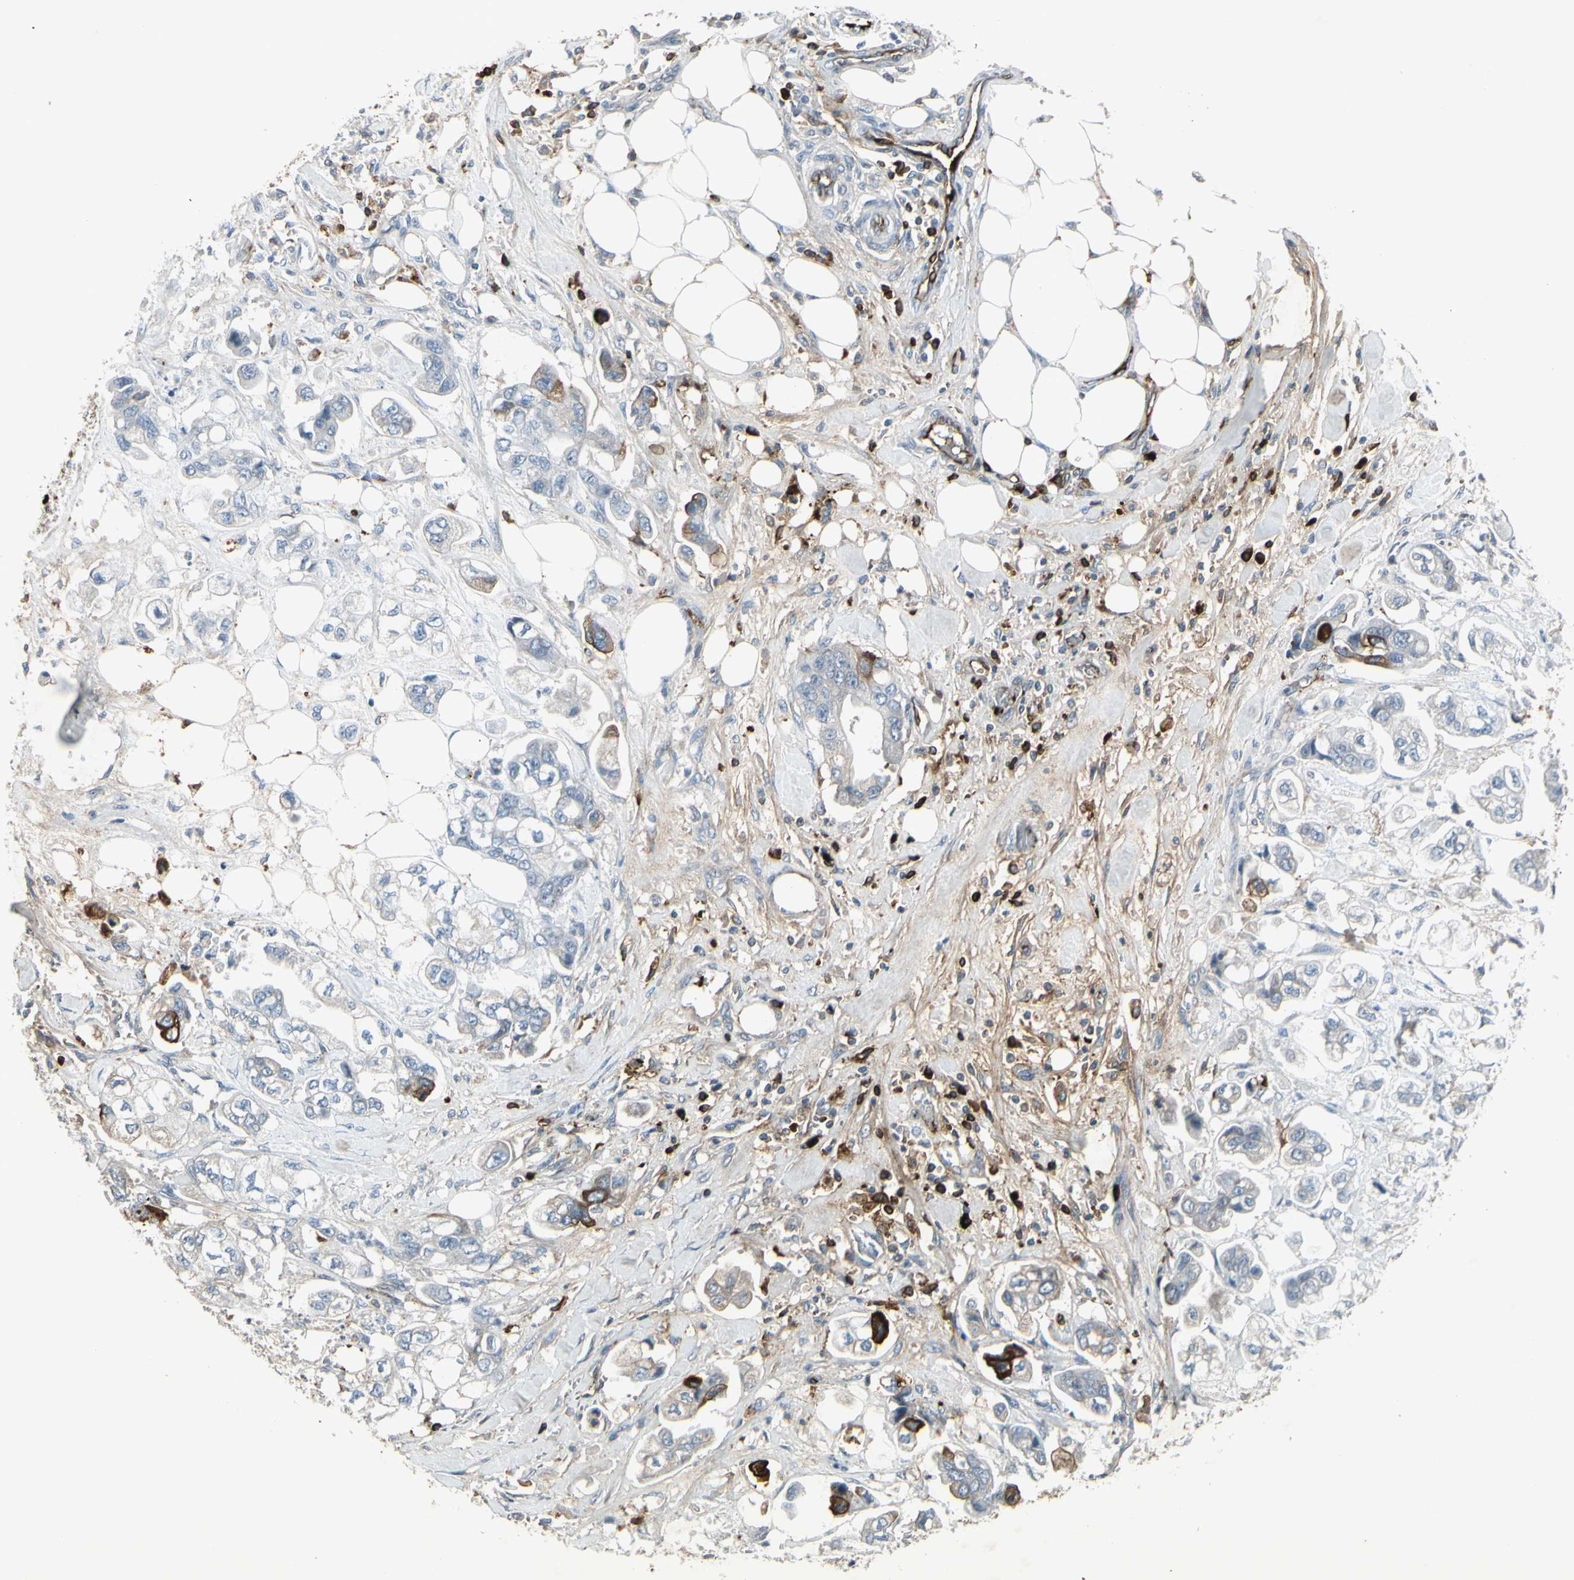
{"staining": {"intensity": "strong", "quantity": "<25%", "location": "cytoplasmic/membranous"}, "tissue": "stomach cancer", "cell_type": "Tumor cells", "image_type": "cancer", "snomed": [{"axis": "morphology", "description": "Adenocarcinoma, NOS"}, {"axis": "topography", "description": "Stomach"}], "caption": "The histopathology image exhibits staining of stomach cancer (adenocarcinoma), revealing strong cytoplasmic/membranous protein staining (brown color) within tumor cells.", "gene": "IGHM", "patient": {"sex": "male", "age": 62}}